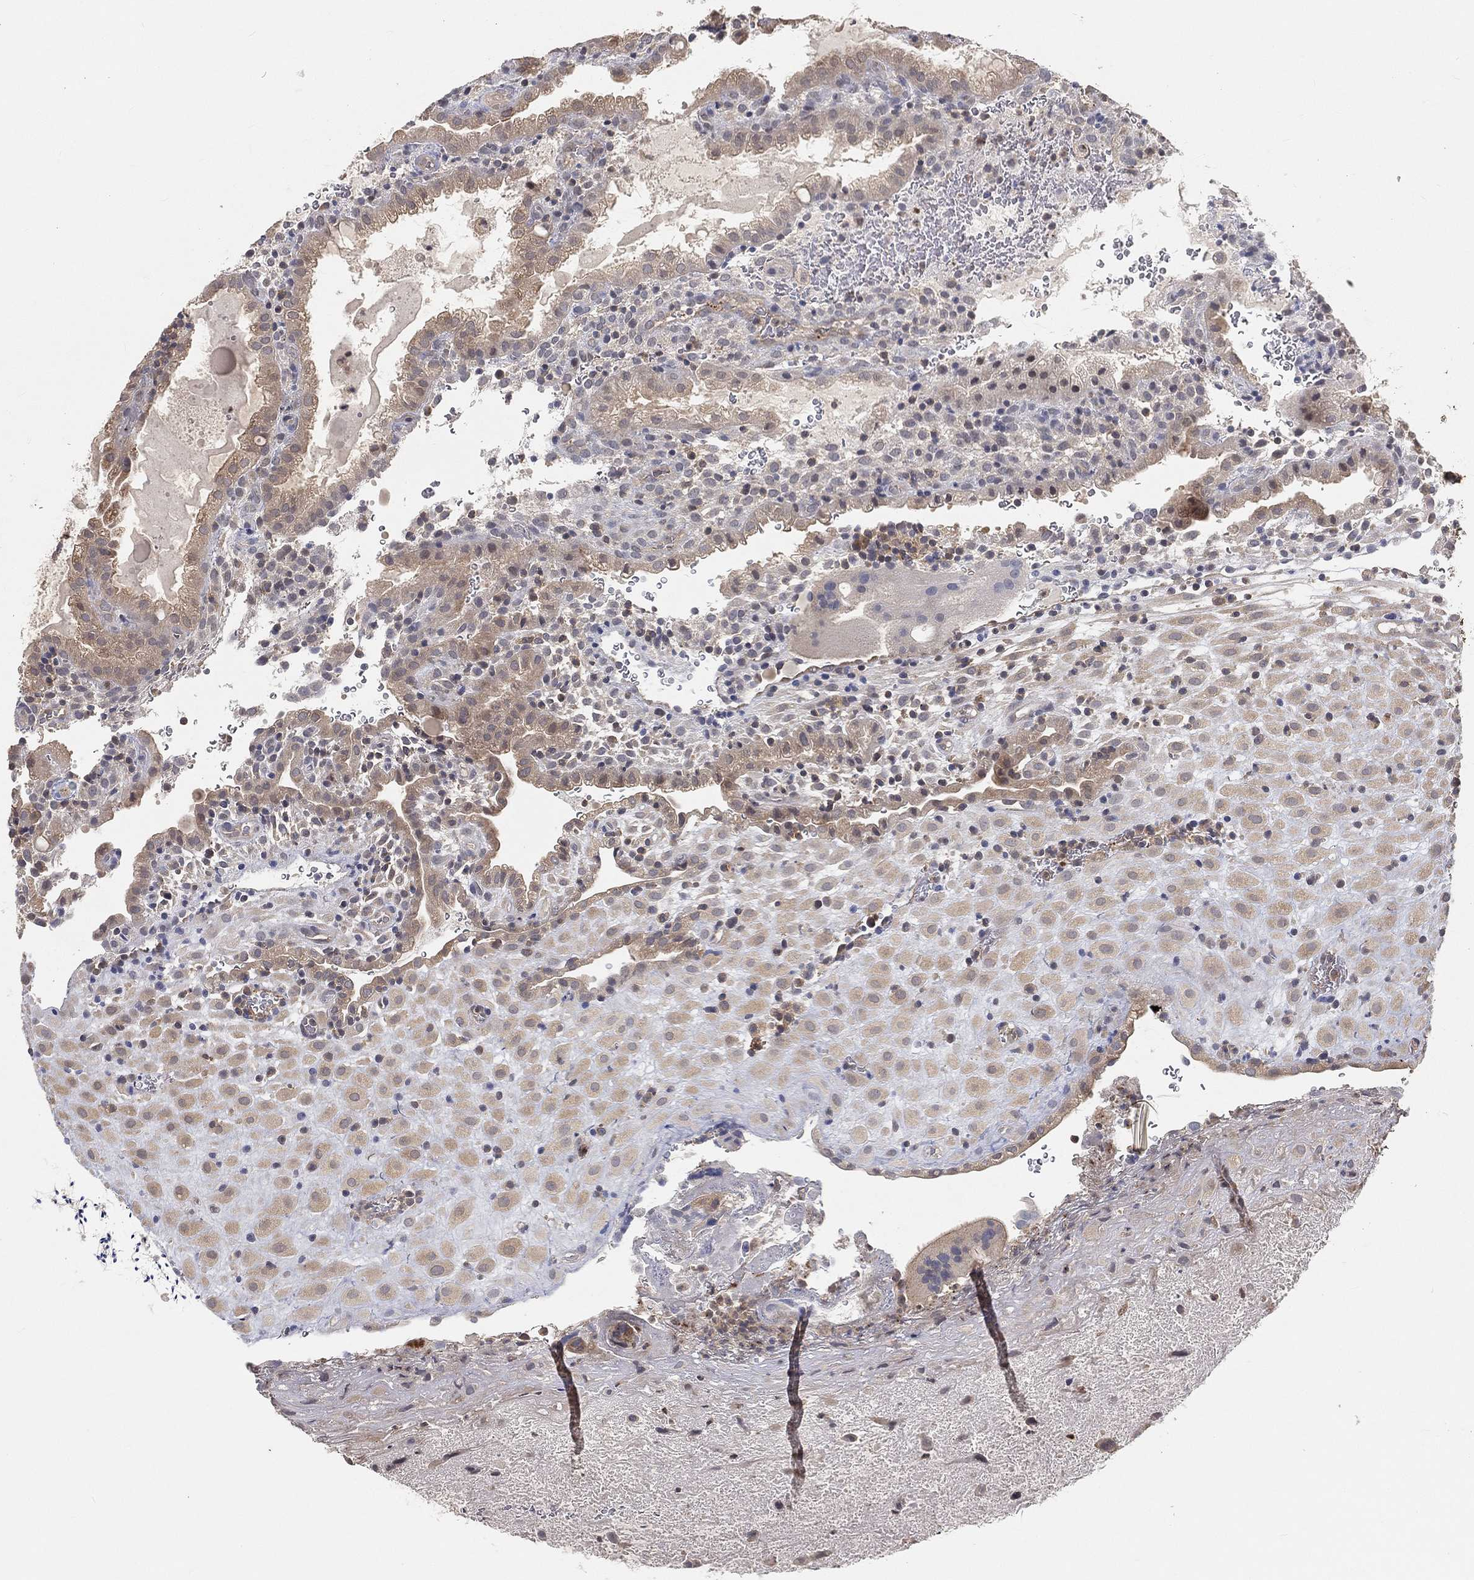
{"staining": {"intensity": "weak", "quantity": "25%-75%", "location": "cytoplasmic/membranous"}, "tissue": "placenta", "cell_type": "Decidual cells", "image_type": "normal", "snomed": [{"axis": "morphology", "description": "Normal tissue, NOS"}, {"axis": "topography", "description": "Placenta"}], "caption": "Immunohistochemistry (IHC) staining of benign placenta, which exhibits low levels of weak cytoplasmic/membranous expression in approximately 25%-75% of decidual cells indicating weak cytoplasmic/membranous protein staining. The staining was performed using DAB (3,3'-diaminobenzidine) (brown) for protein detection and nuclei were counterstained in hematoxylin (blue).", "gene": "MAPK1", "patient": {"sex": "female", "age": 19}}